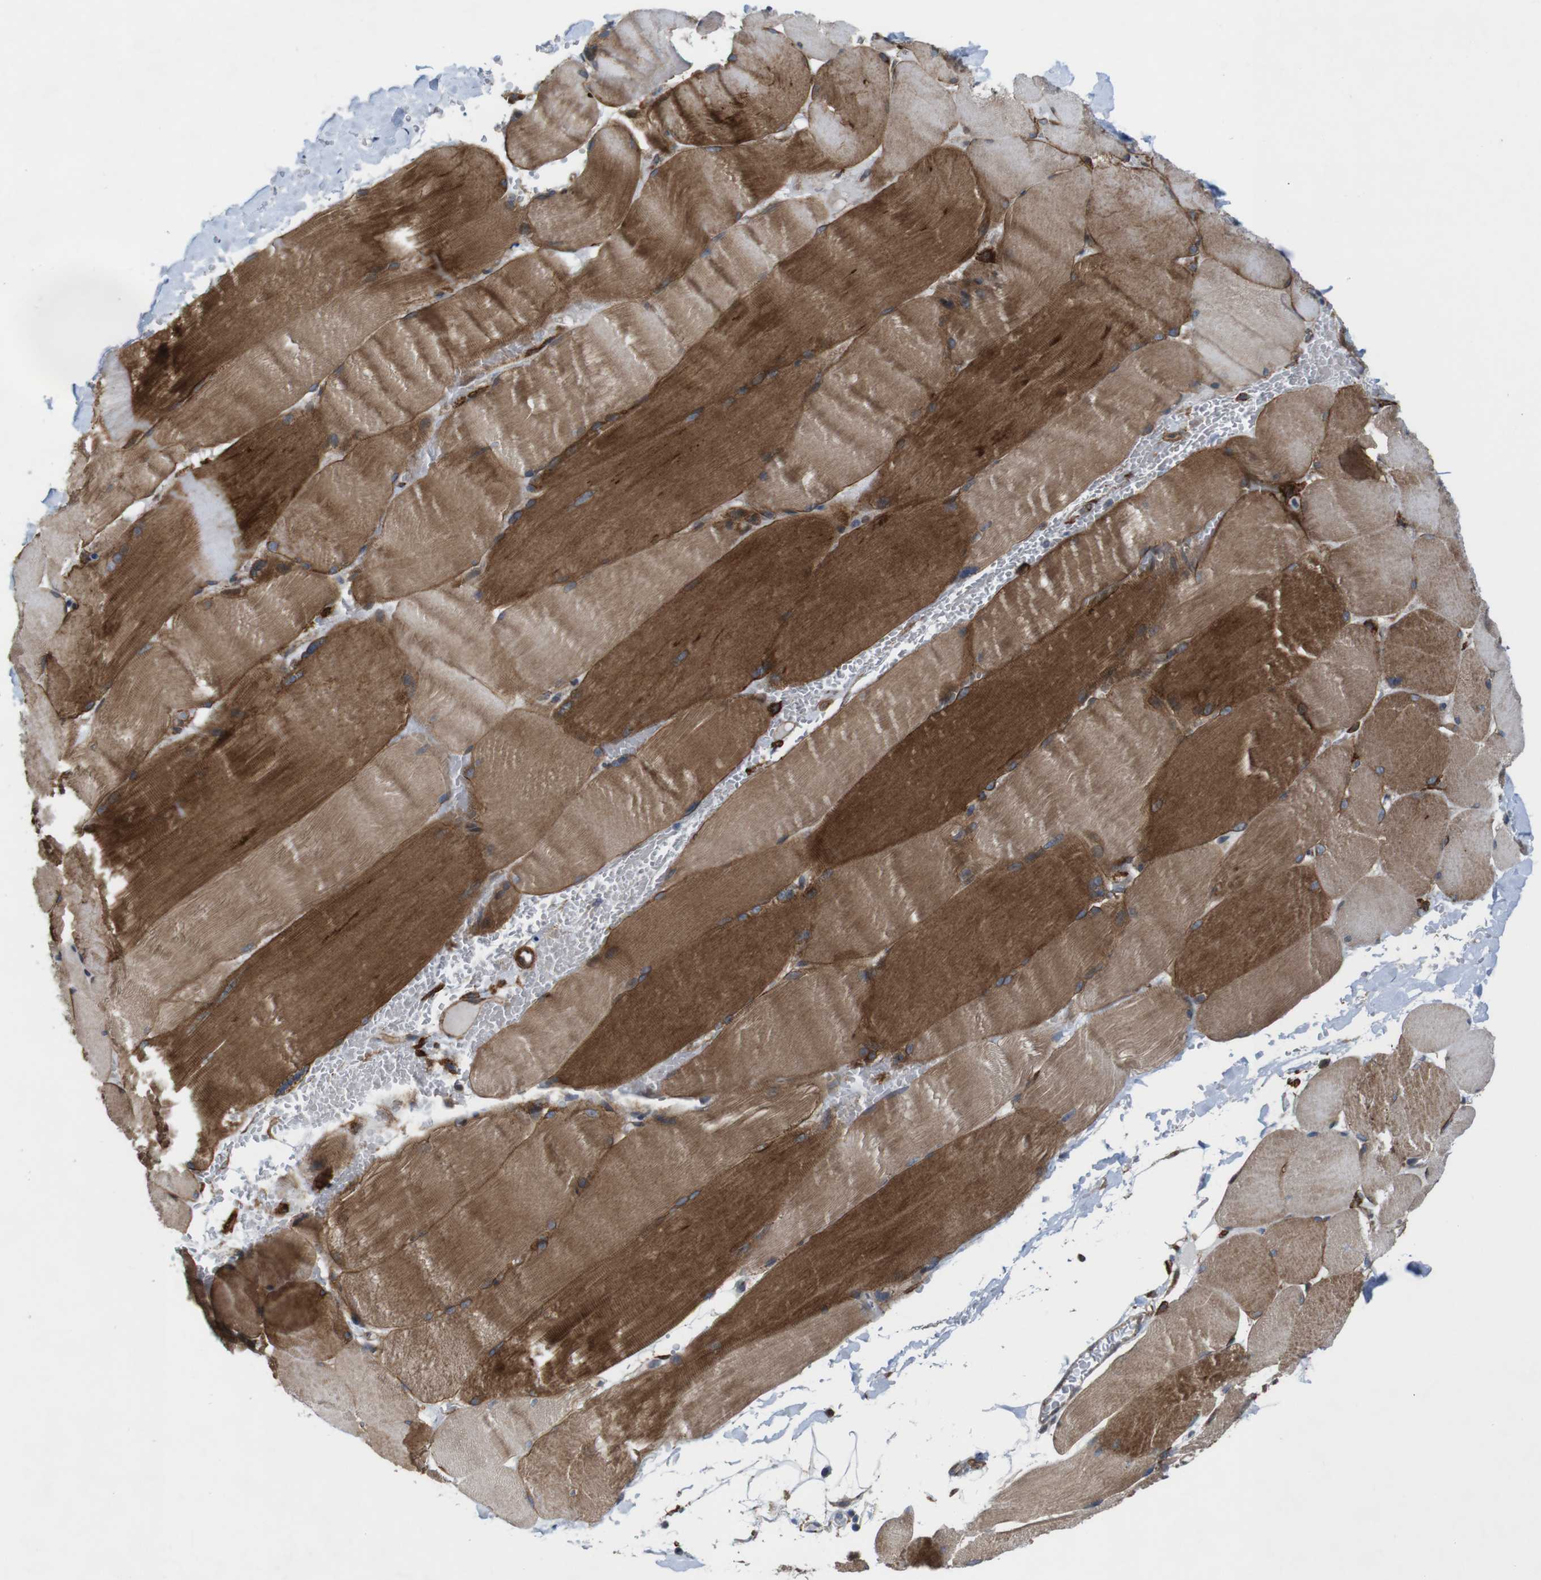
{"staining": {"intensity": "strong", "quantity": ">75%", "location": "cytoplasmic/membranous"}, "tissue": "skeletal muscle", "cell_type": "Myocytes", "image_type": "normal", "snomed": [{"axis": "morphology", "description": "Normal tissue, NOS"}, {"axis": "topography", "description": "Skin"}, {"axis": "topography", "description": "Skeletal muscle"}], "caption": "Brown immunohistochemical staining in unremarkable skeletal muscle exhibits strong cytoplasmic/membranous positivity in approximately >75% of myocytes. (Brightfield microscopy of DAB IHC at high magnification).", "gene": "PTGER4", "patient": {"sex": "male", "age": 83}}